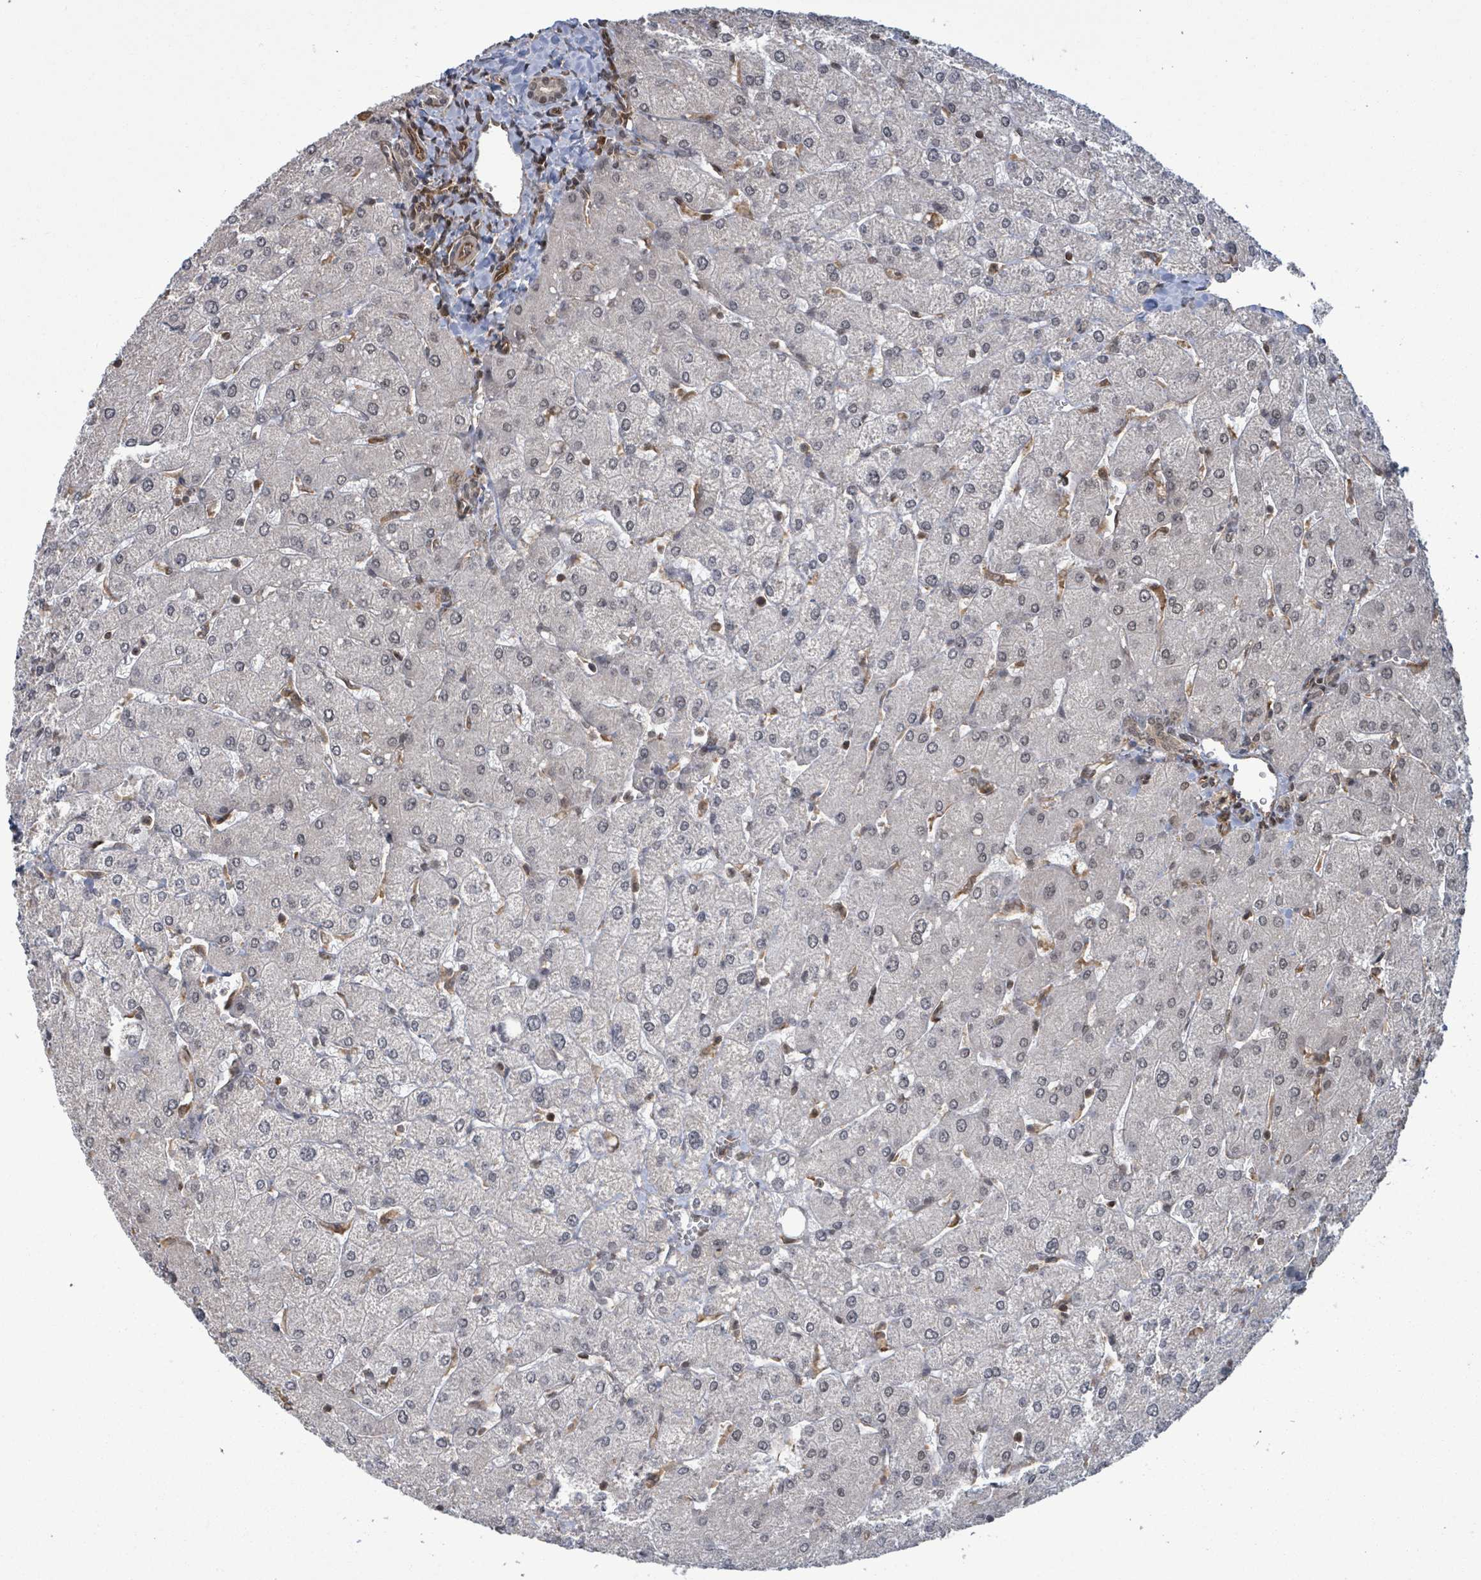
{"staining": {"intensity": "weak", "quantity": ">75%", "location": "nuclear"}, "tissue": "liver", "cell_type": "Cholangiocytes", "image_type": "normal", "snomed": [{"axis": "morphology", "description": "Normal tissue, NOS"}, {"axis": "topography", "description": "Liver"}], "caption": "Immunohistochemical staining of unremarkable human liver reveals low levels of weak nuclear positivity in approximately >75% of cholangiocytes.", "gene": "ENSG00000256500", "patient": {"sex": "male", "age": 55}}